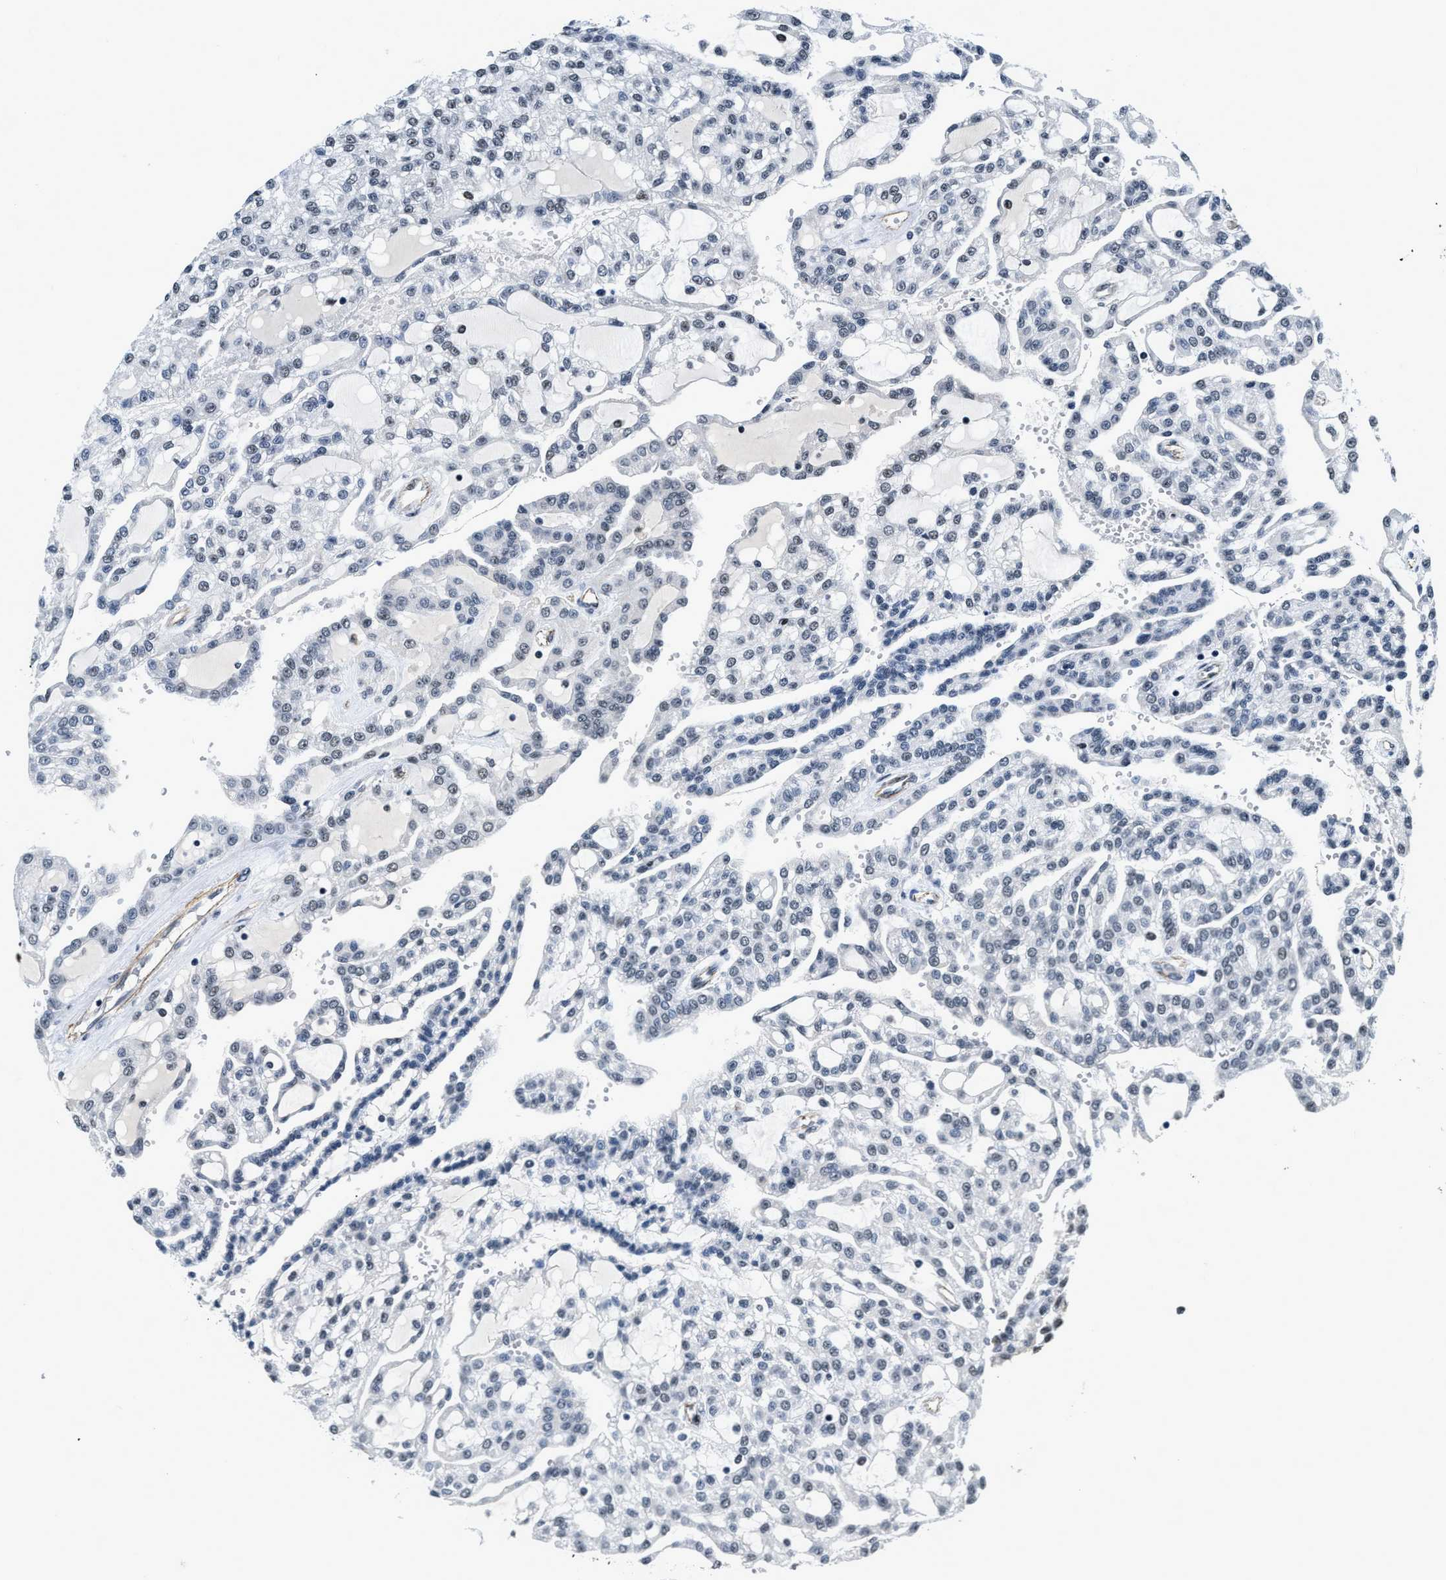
{"staining": {"intensity": "negative", "quantity": "none", "location": "none"}, "tissue": "renal cancer", "cell_type": "Tumor cells", "image_type": "cancer", "snomed": [{"axis": "morphology", "description": "Adenocarcinoma, NOS"}, {"axis": "topography", "description": "Kidney"}], "caption": "This is an IHC photomicrograph of renal adenocarcinoma. There is no expression in tumor cells.", "gene": "CCNE1", "patient": {"sex": "male", "age": 63}}